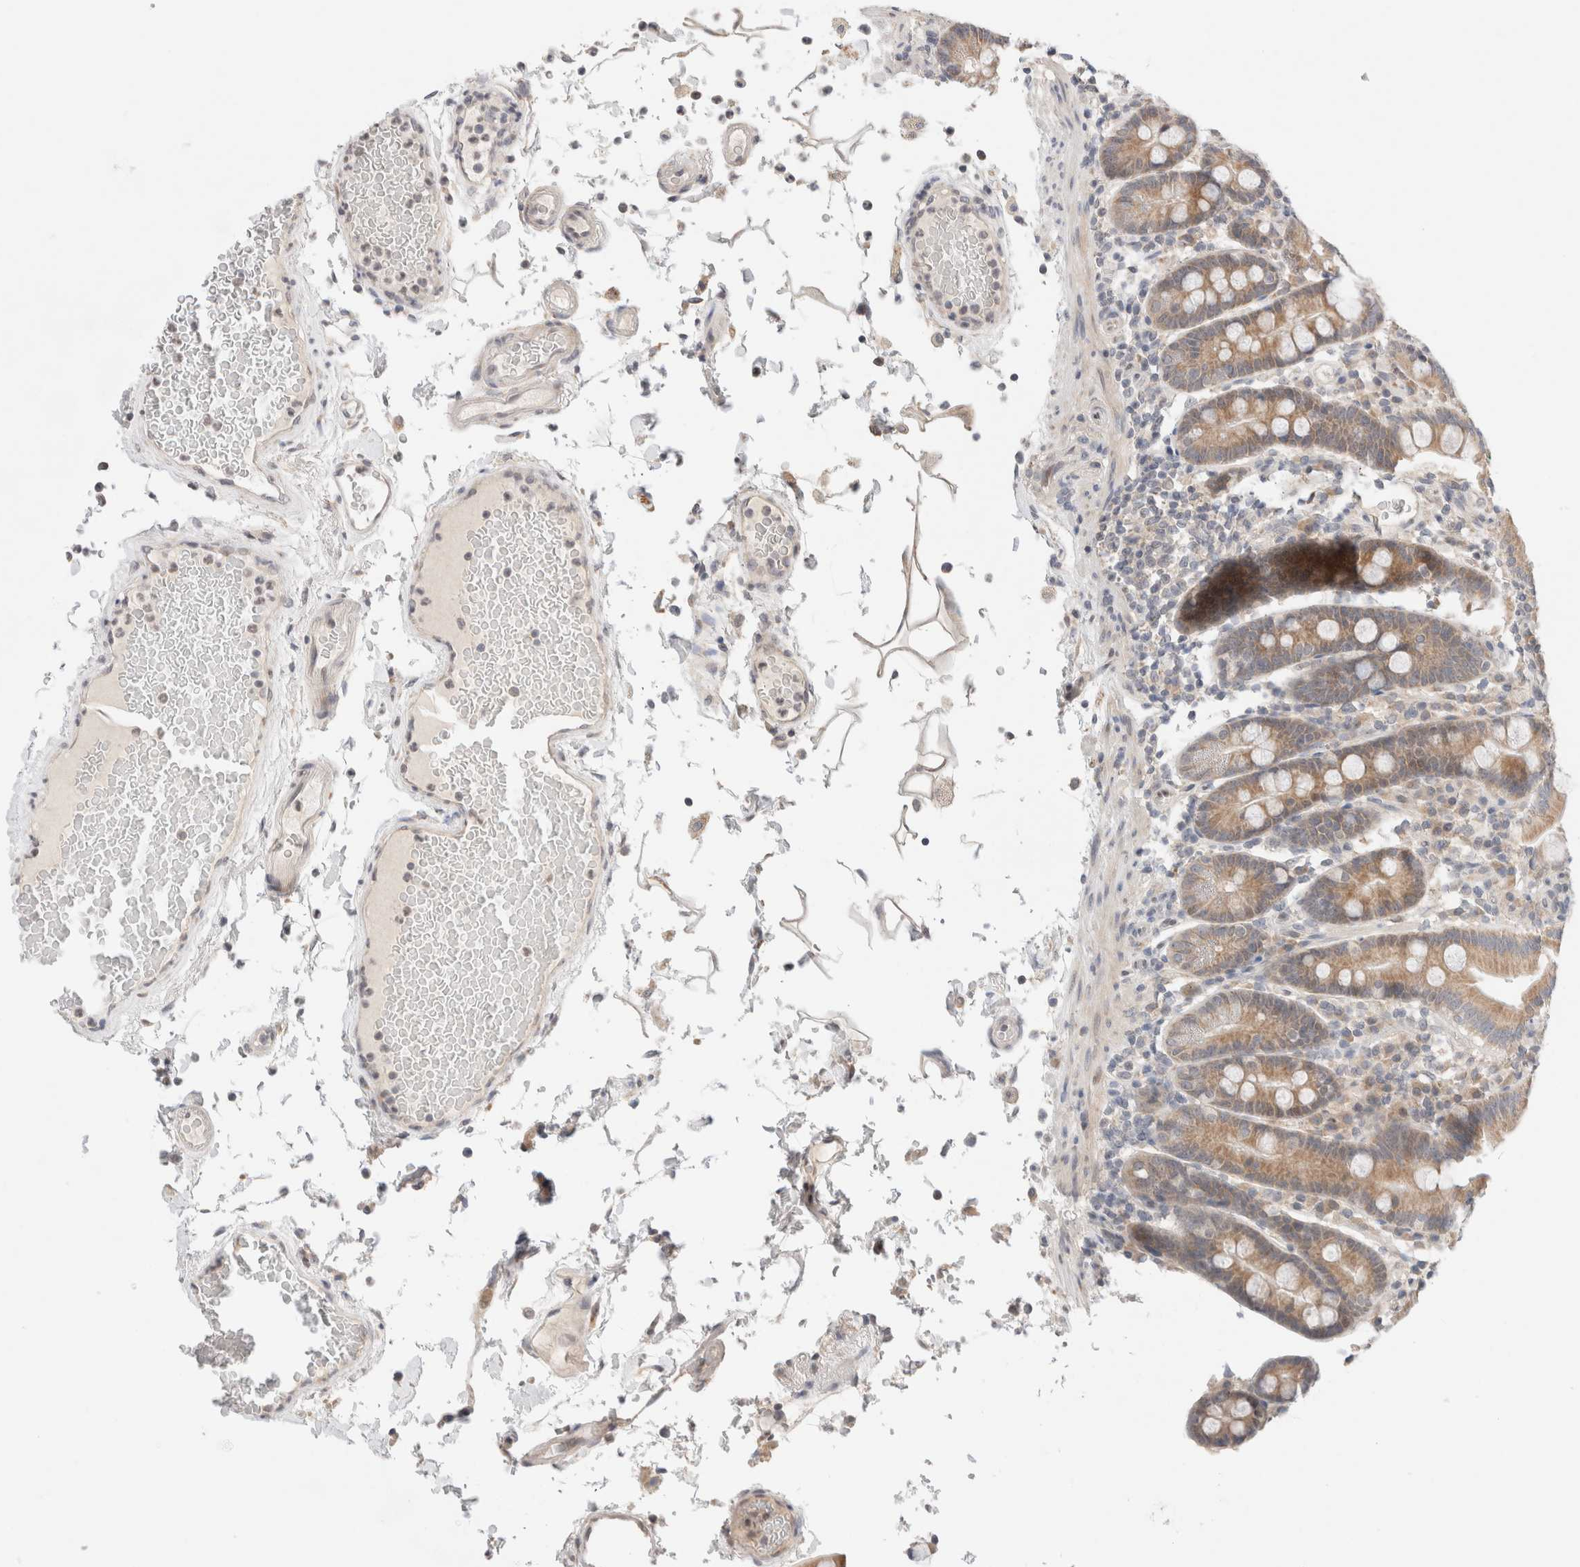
{"staining": {"intensity": "moderate", "quantity": ">75%", "location": "cytoplasmic/membranous"}, "tissue": "duodenum", "cell_type": "Glandular cells", "image_type": "normal", "snomed": [{"axis": "morphology", "description": "Normal tissue, NOS"}, {"axis": "topography", "description": "Small intestine, NOS"}], "caption": "The immunohistochemical stain highlights moderate cytoplasmic/membranous staining in glandular cells of unremarkable duodenum. The protein of interest is shown in brown color, while the nuclei are stained blue.", "gene": "ERI3", "patient": {"sex": "female", "age": 71}}